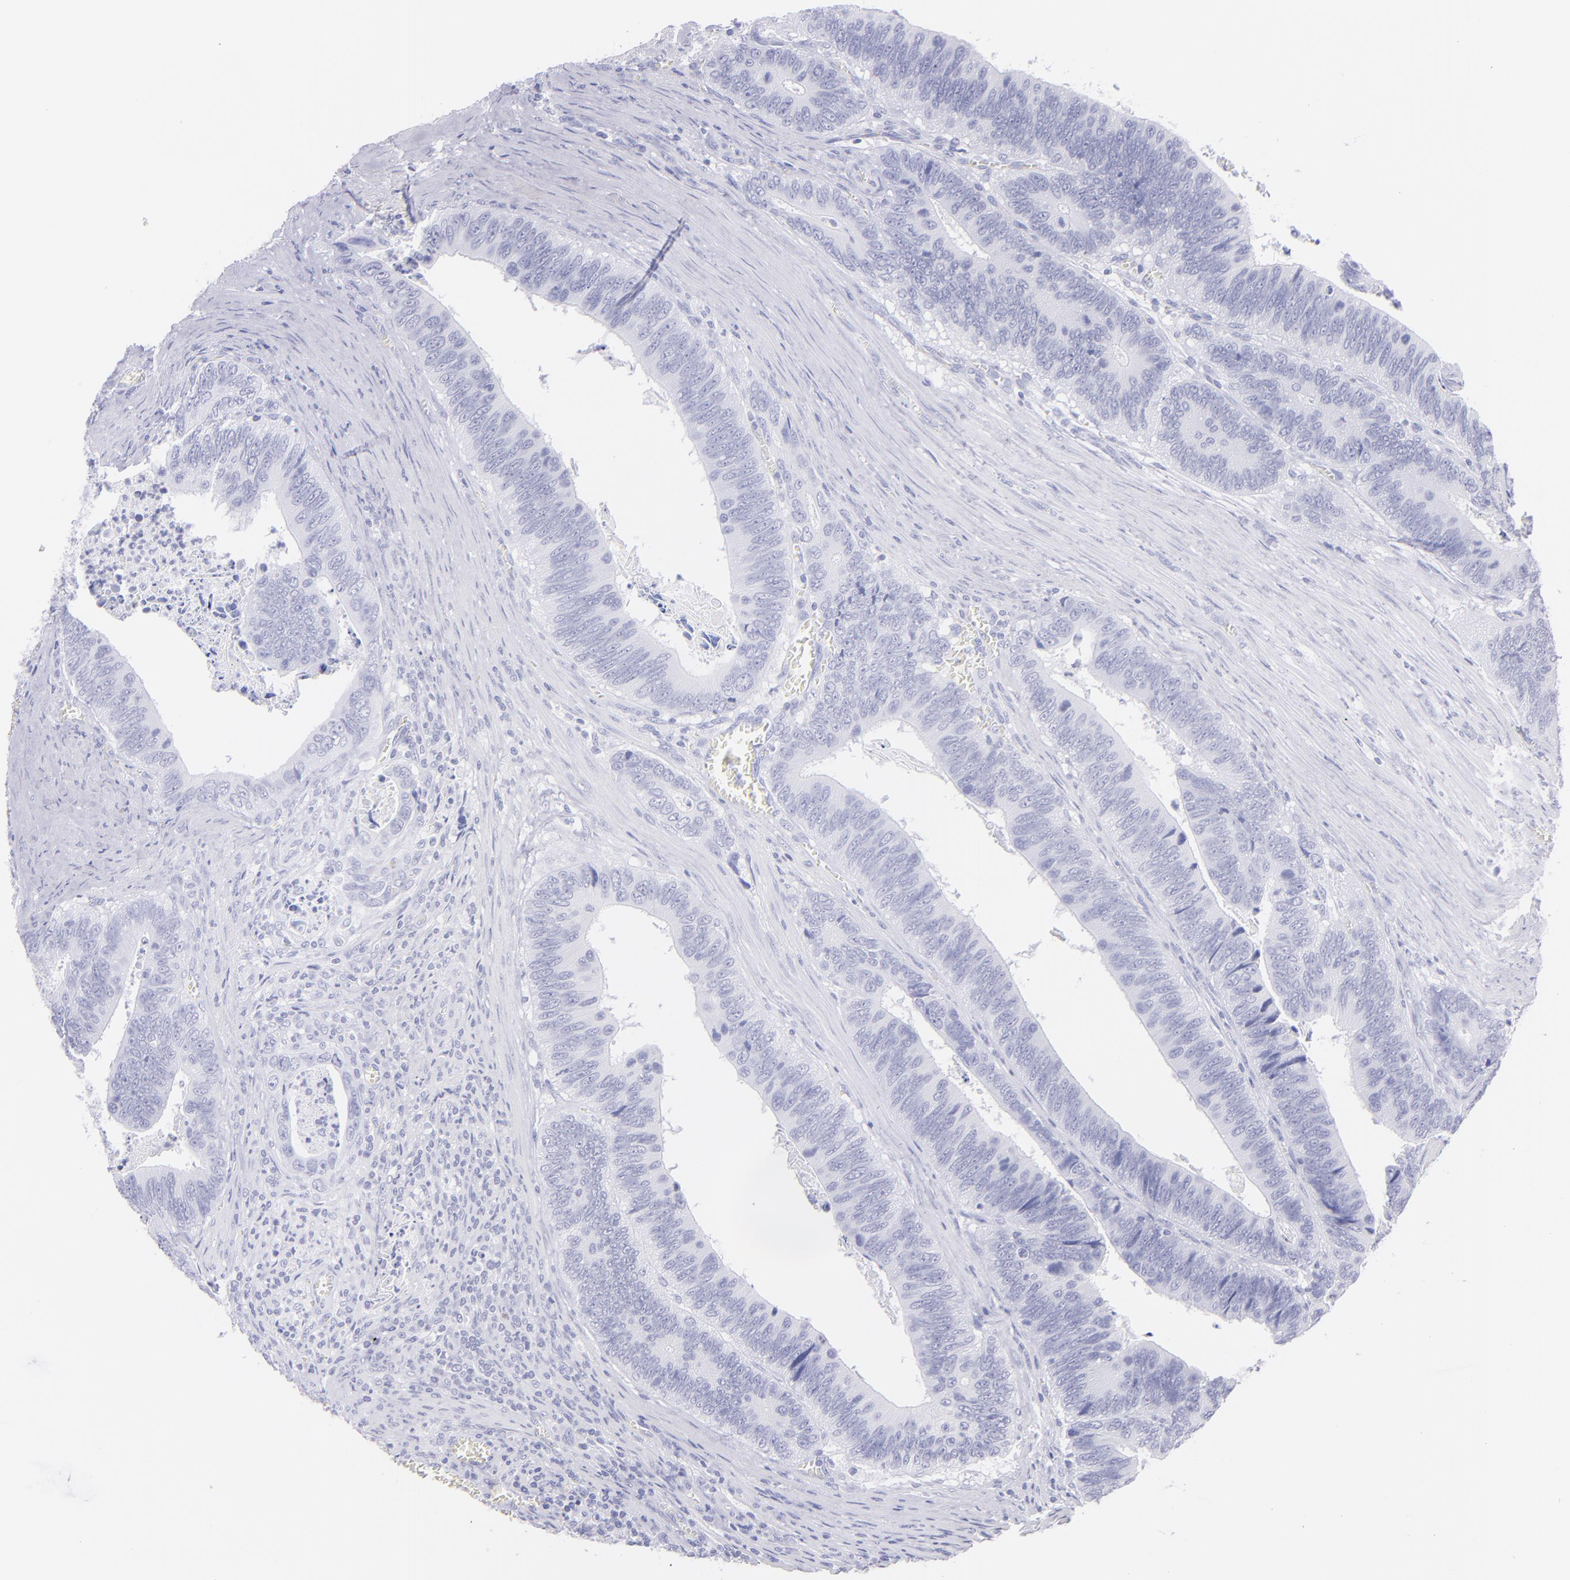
{"staining": {"intensity": "negative", "quantity": "none", "location": "none"}, "tissue": "colorectal cancer", "cell_type": "Tumor cells", "image_type": "cancer", "snomed": [{"axis": "morphology", "description": "Adenocarcinoma, NOS"}, {"axis": "topography", "description": "Colon"}], "caption": "Tumor cells are negative for brown protein staining in colorectal cancer.", "gene": "PIP", "patient": {"sex": "male", "age": 72}}